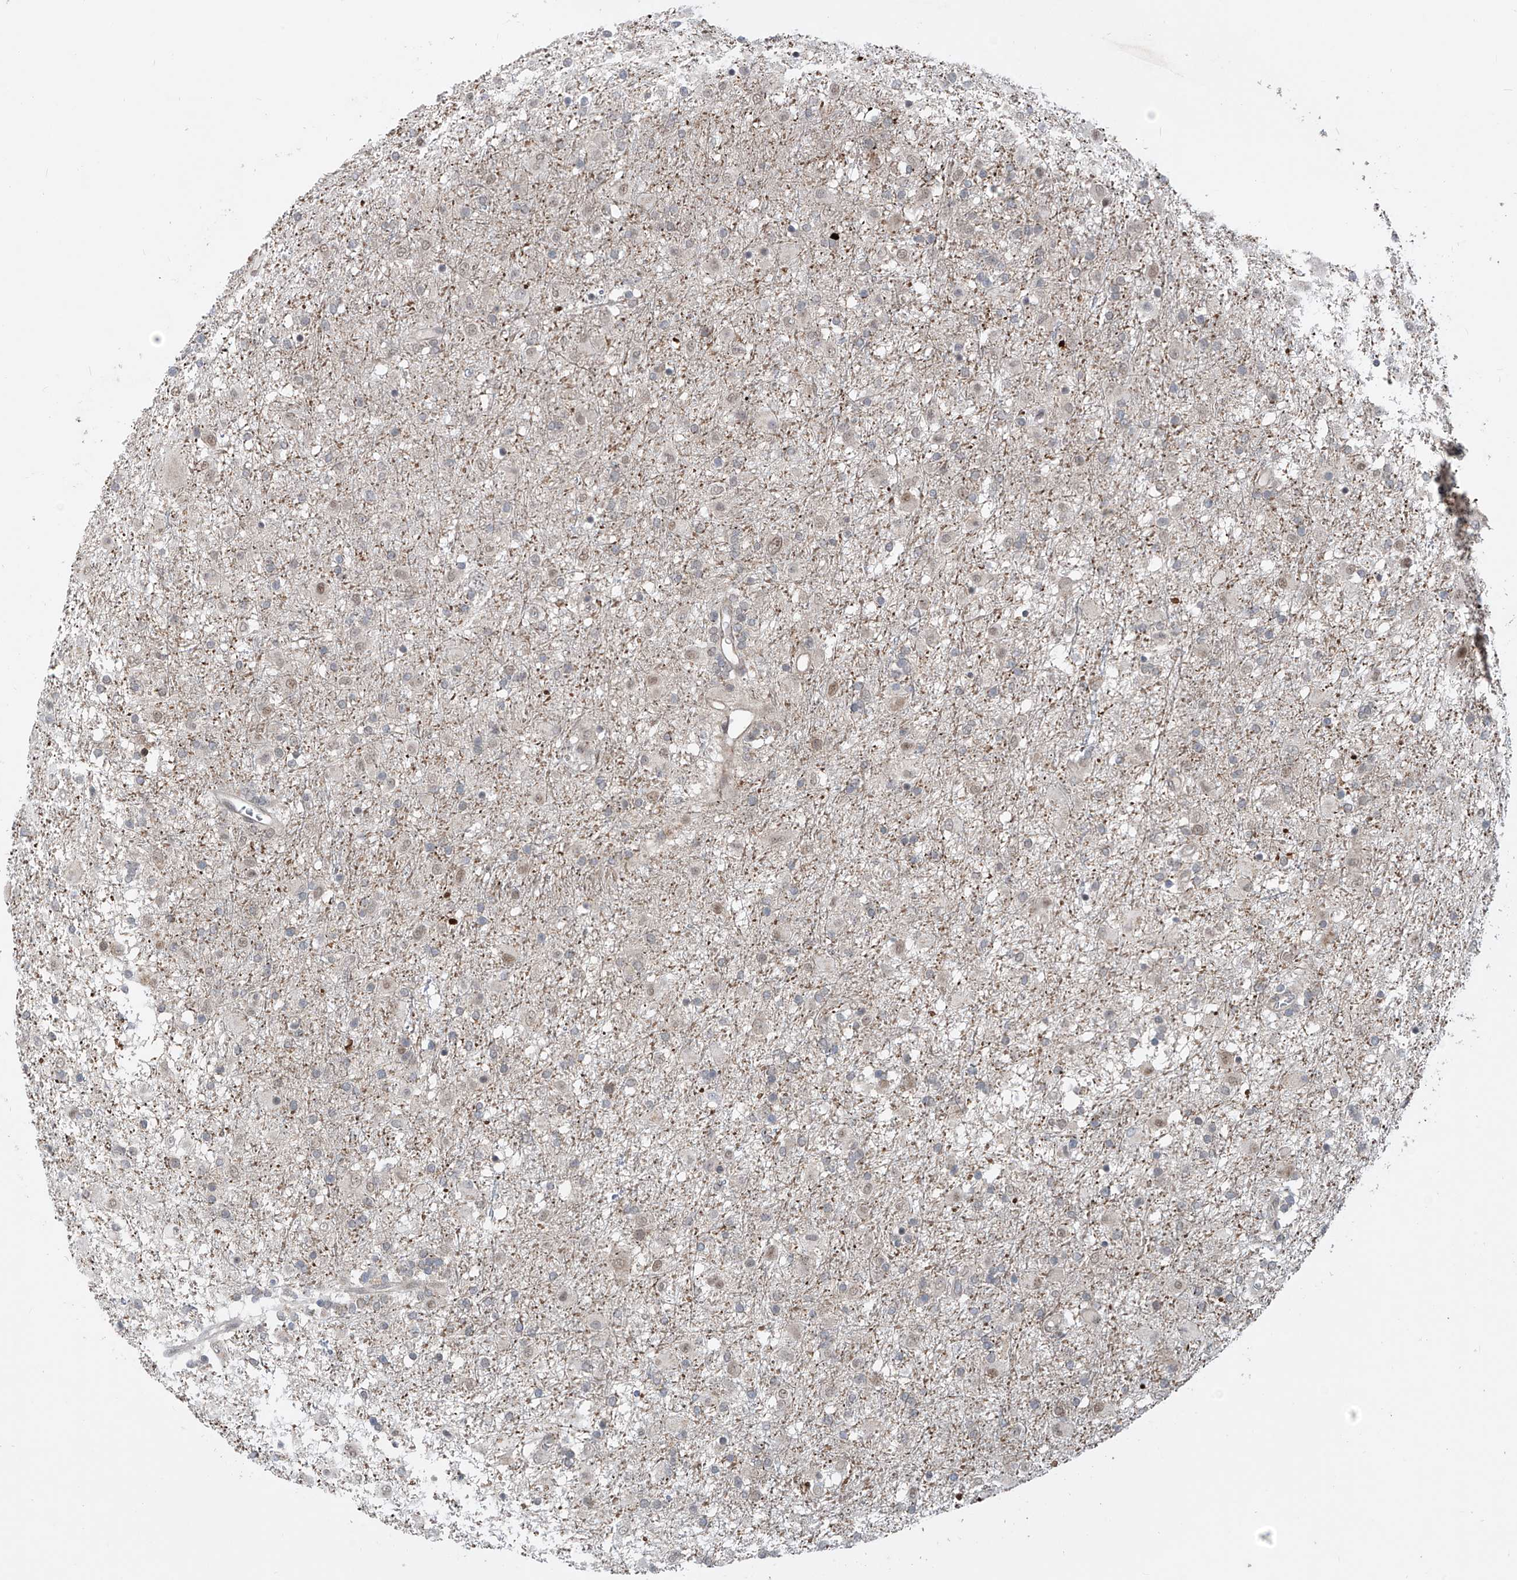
{"staining": {"intensity": "weak", "quantity": "<25%", "location": "cytoplasmic/membranous,nuclear"}, "tissue": "glioma", "cell_type": "Tumor cells", "image_type": "cancer", "snomed": [{"axis": "morphology", "description": "Glioma, malignant, Low grade"}, {"axis": "topography", "description": "Brain"}], "caption": "This image is of glioma stained with immunohistochemistry to label a protein in brown with the nuclei are counter-stained blue. There is no positivity in tumor cells.", "gene": "LAGE3", "patient": {"sex": "male", "age": 65}}